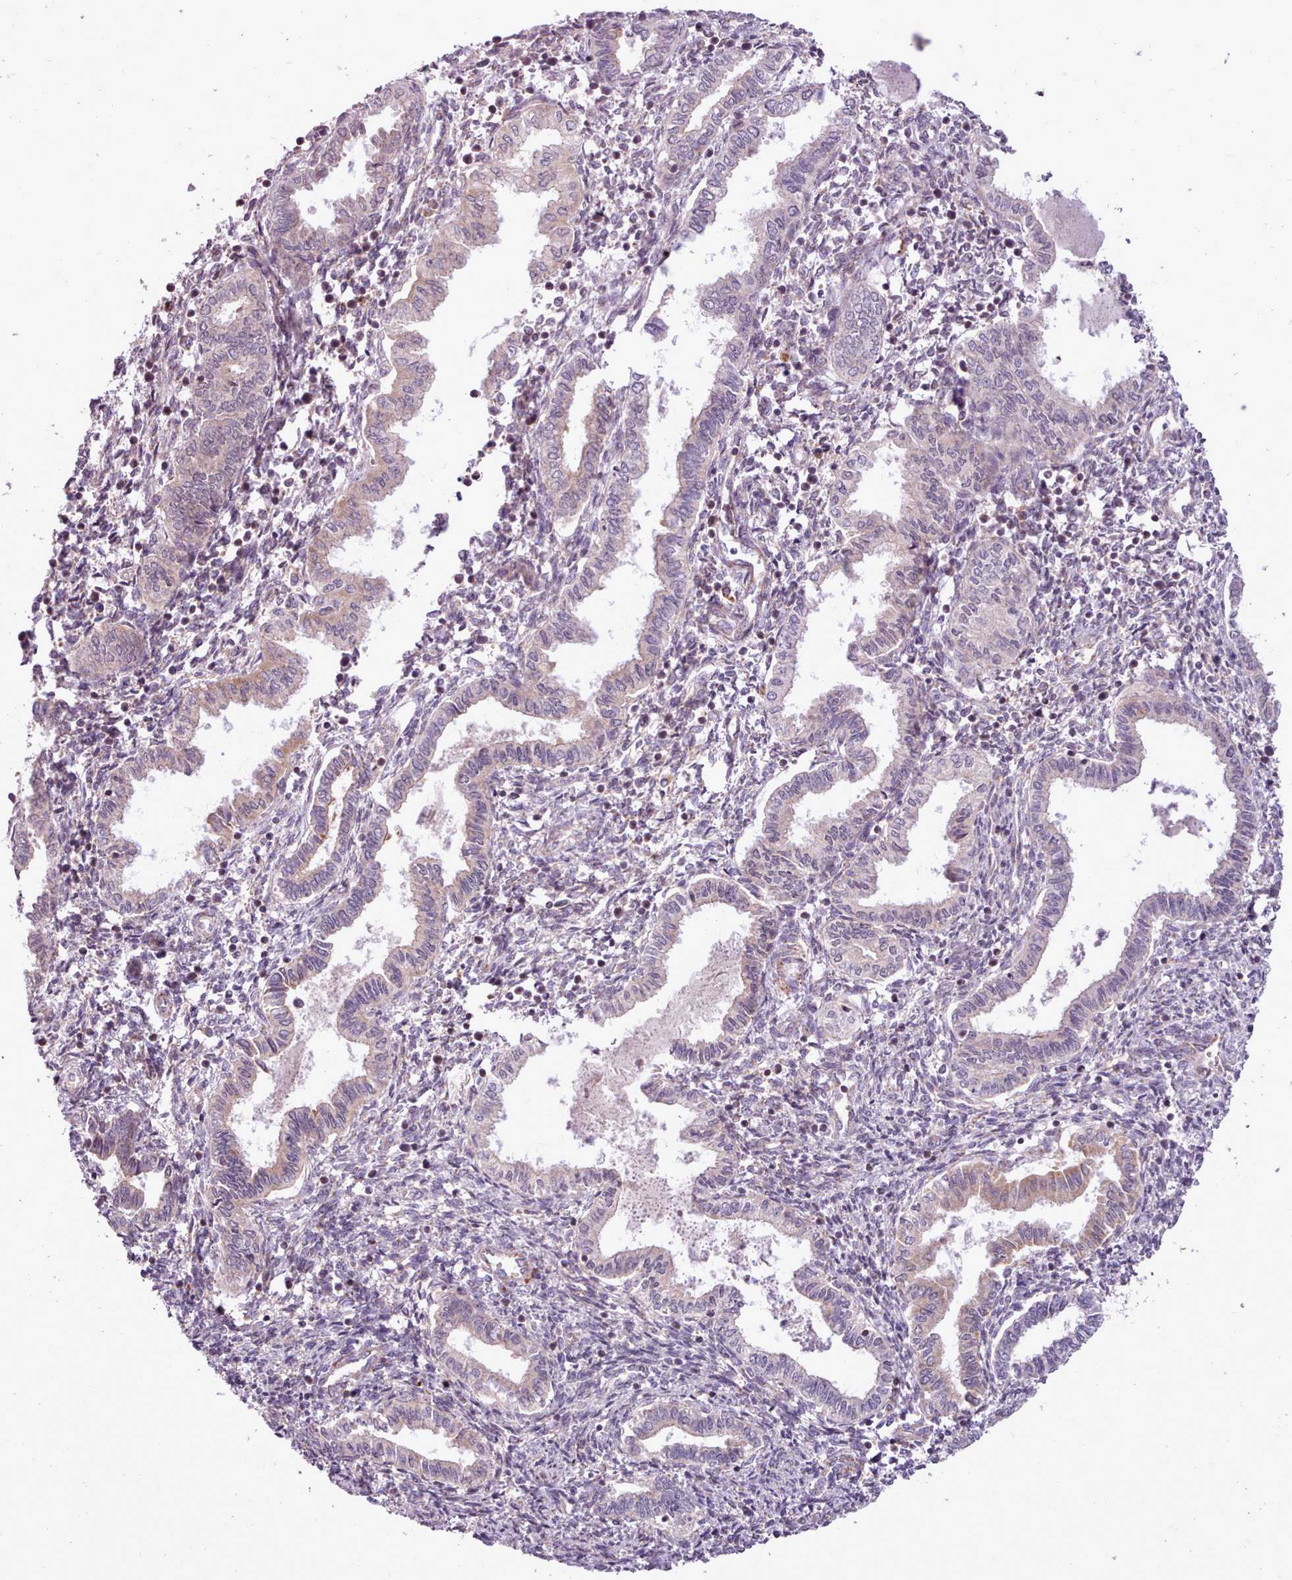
{"staining": {"intensity": "weak", "quantity": "25%-75%", "location": "cytoplasmic/membranous"}, "tissue": "endometrium", "cell_type": "Cells in endometrial stroma", "image_type": "normal", "snomed": [{"axis": "morphology", "description": "Normal tissue, NOS"}, {"axis": "topography", "description": "Endometrium"}], "caption": "Immunohistochemistry (DAB) staining of unremarkable human endometrium shows weak cytoplasmic/membranous protein positivity in about 25%-75% of cells in endometrial stroma.", "gene": "LIN7C", "patient": {"sex": "female", "age": 37}}